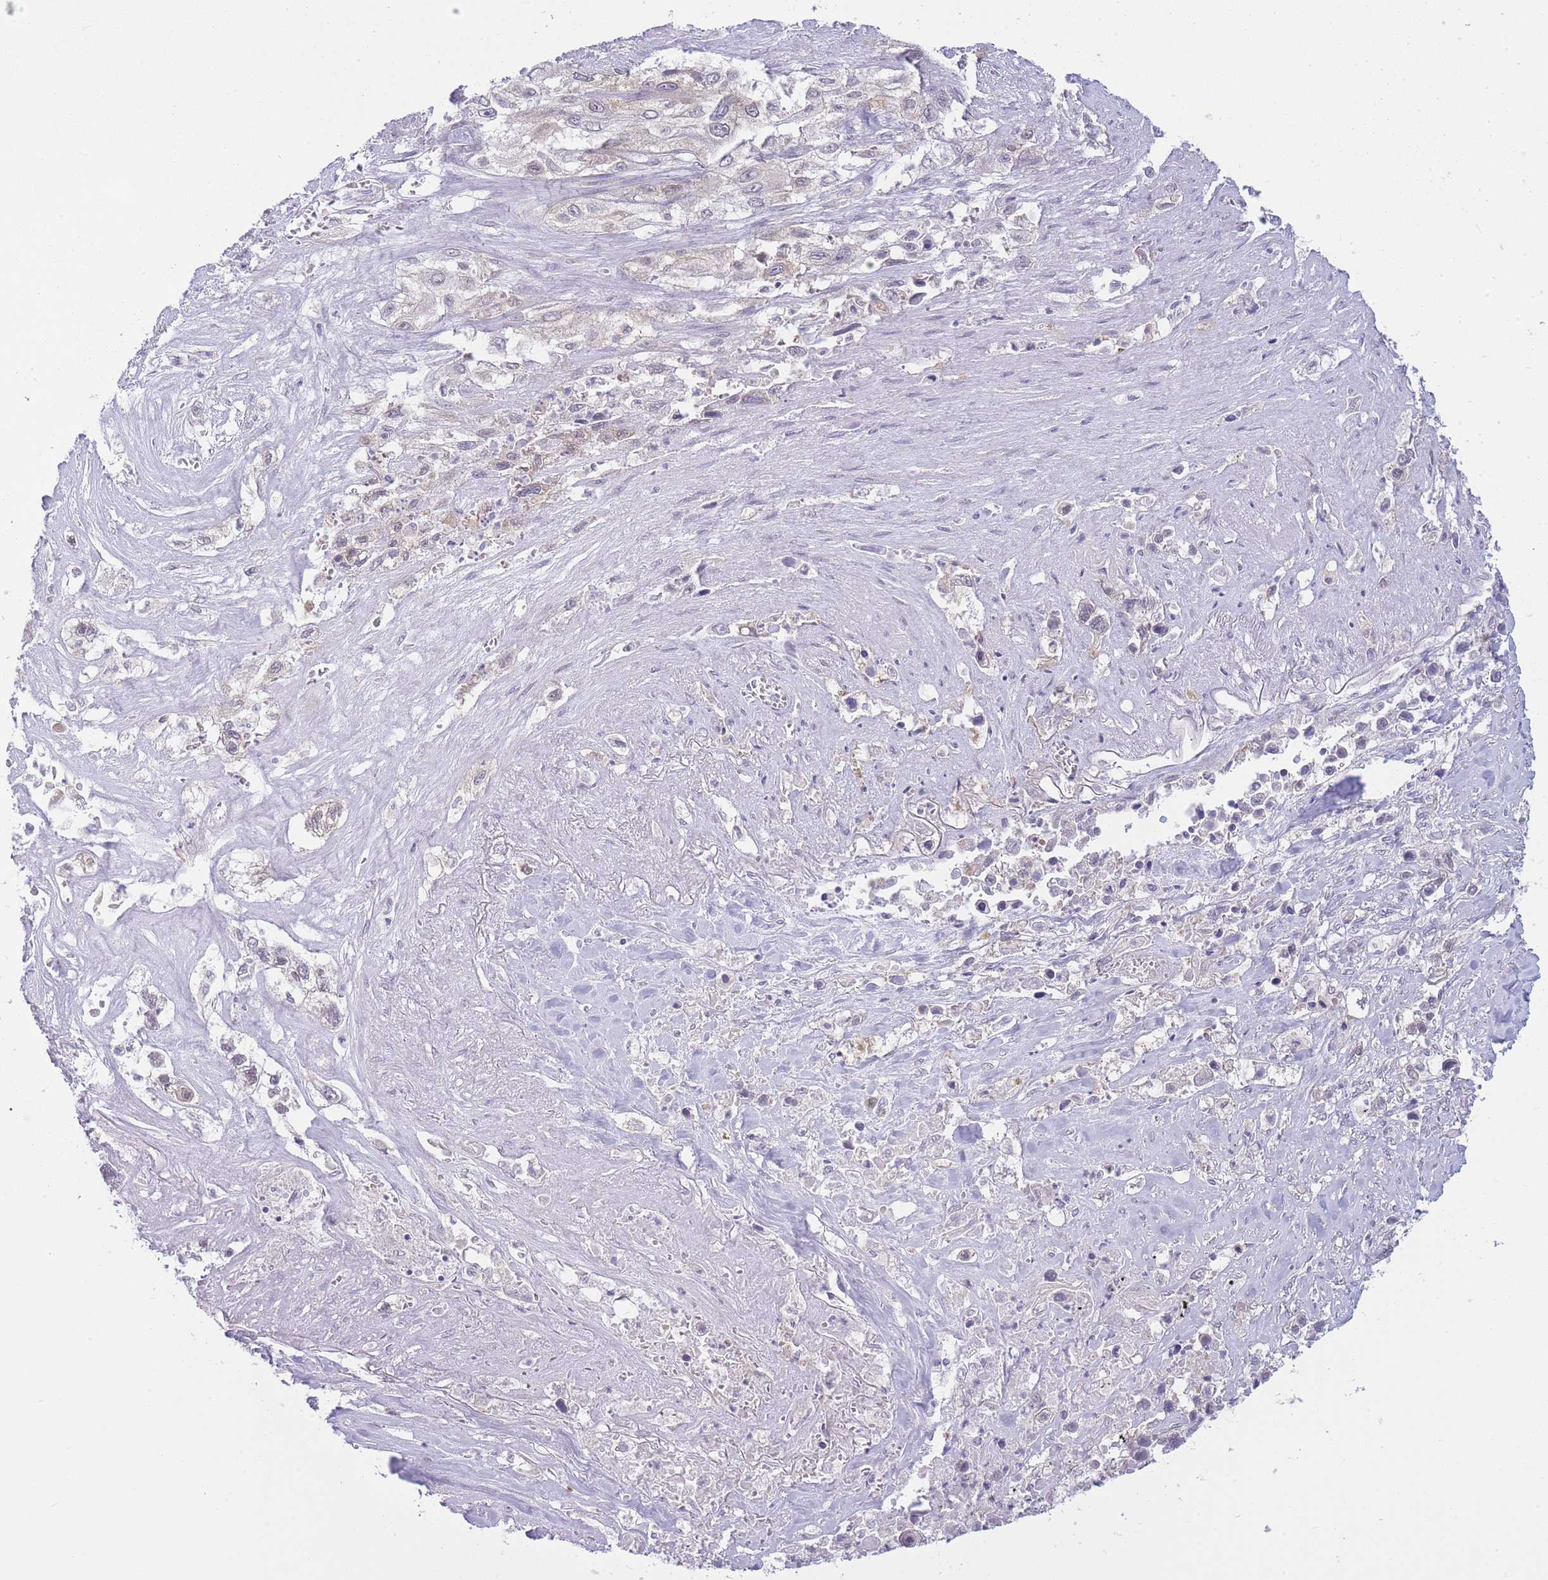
{"staining": {"intensity": "weak", "quantity": "25%-75%", "location": "cytoplasmic/membranous"}, "tissue": "lung cancer", "cell_type": "Tumor cells", "image_type": "cancer", "snomed": [{"axis": "morphology", "description": "Squamous cell carcinoma, NOS"}, {"axis": "topography", "description": "Lung"}], "caption": "A micrograph showing weak cytoplasmic/membranous staining in about 25%-75% of tumor cells in lung cancer (squamous cell carcinoma), as visualized by brown immunohistochemical staining.", "gene": "PFDN6", "patient": {"sex": "female", "age": 69}}